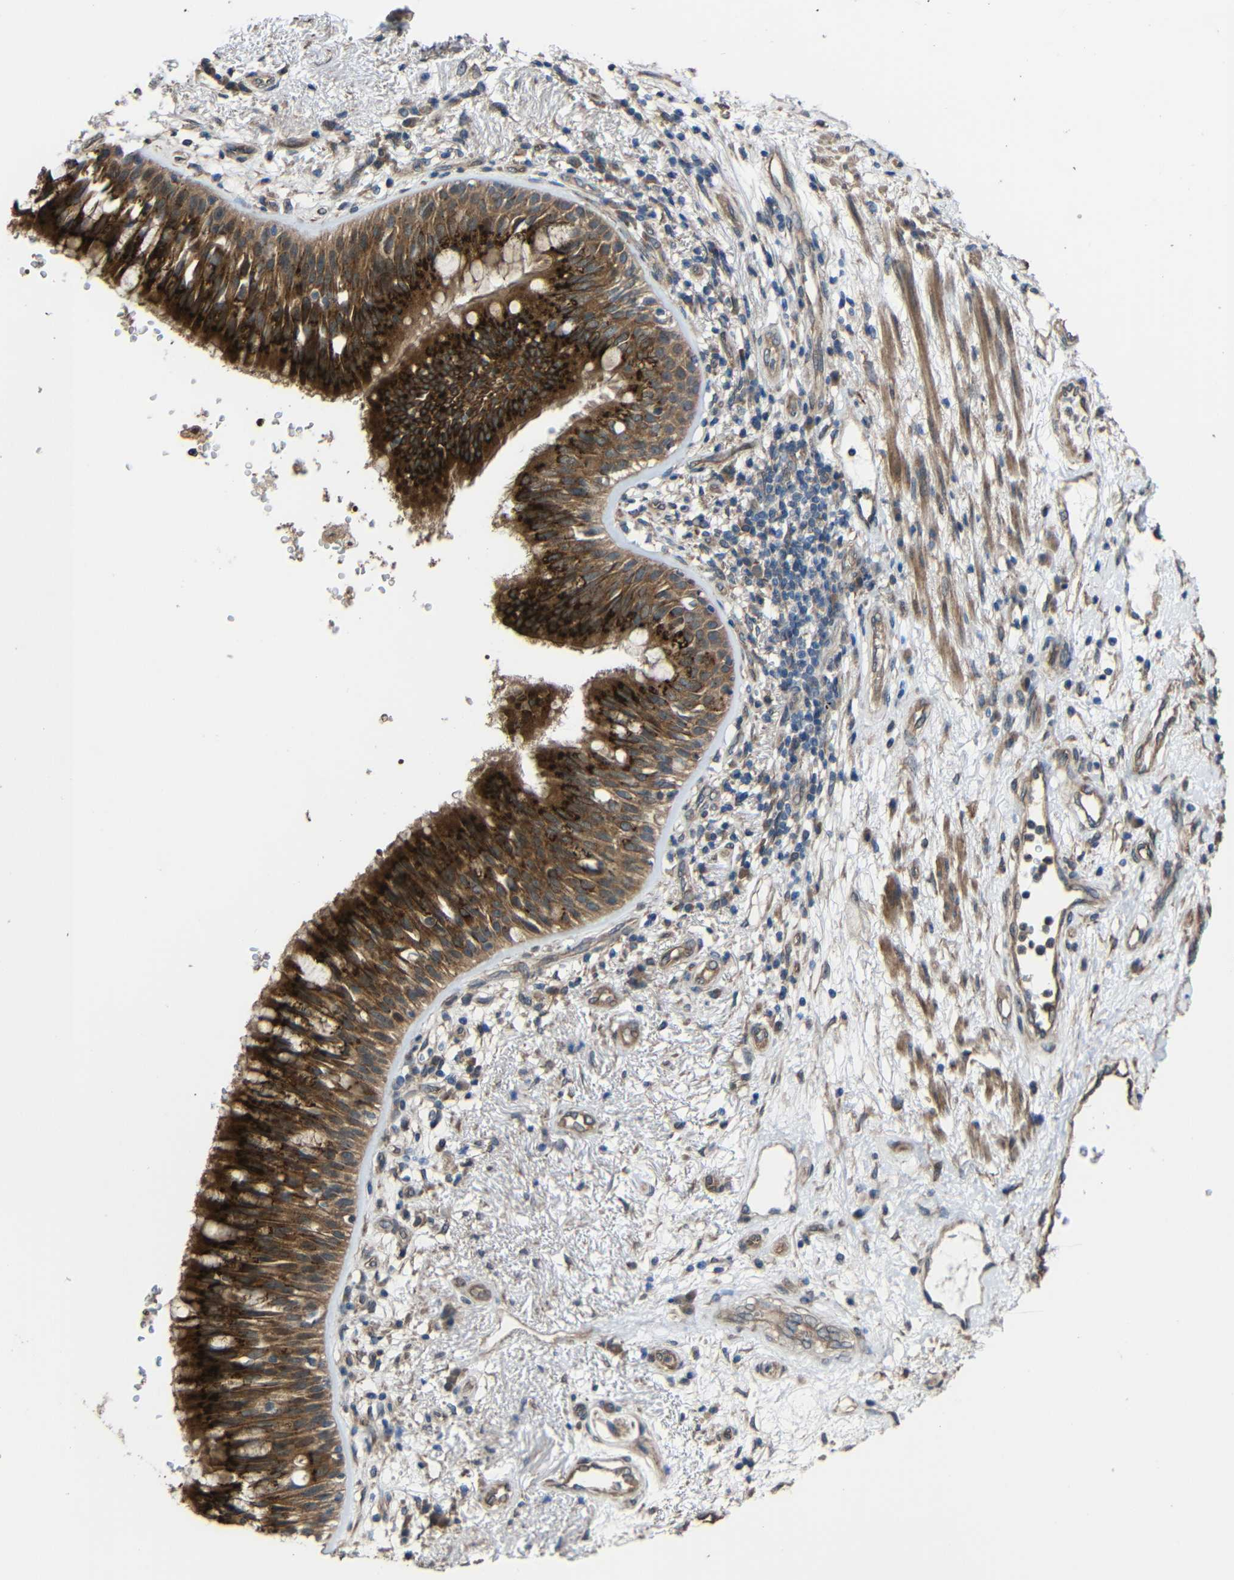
{"staining": {"intensity": "strong", "quantity": ">75%", "location": "cytoplasmic/membranous"}, "tissue": "bronchus", "cell_type": "Respiratory epithelial cells", "image_type": "normal", "snomed": [{"axis": "morphology", "description": "Normal tissue, NOS"}, {"axis": "morphology", "description": "Adenocarcinoma, NOS"}, {"axis": "morphology", "description": "Adenocarcinoma, metastatic, NOS"}, {"axis": "topography", "description": "Lymph node"}, {"axis": "topography", "description": "Bronchus"}, {"axis": "topography", "description": "Lung"}], "caption": "Protein expression analysis of normal bronchus displays strong cytoplasmic/membranous staining in about >75% of respiratory epithelial cells. The staining was performed using DAB (3,3'-diaminobenzidine), with brown indicating positive protein expression. Nuclei are stained blue with hematoxylin.", "gene": "CHST9", "patient": {"sex": "female", "age": 54}}